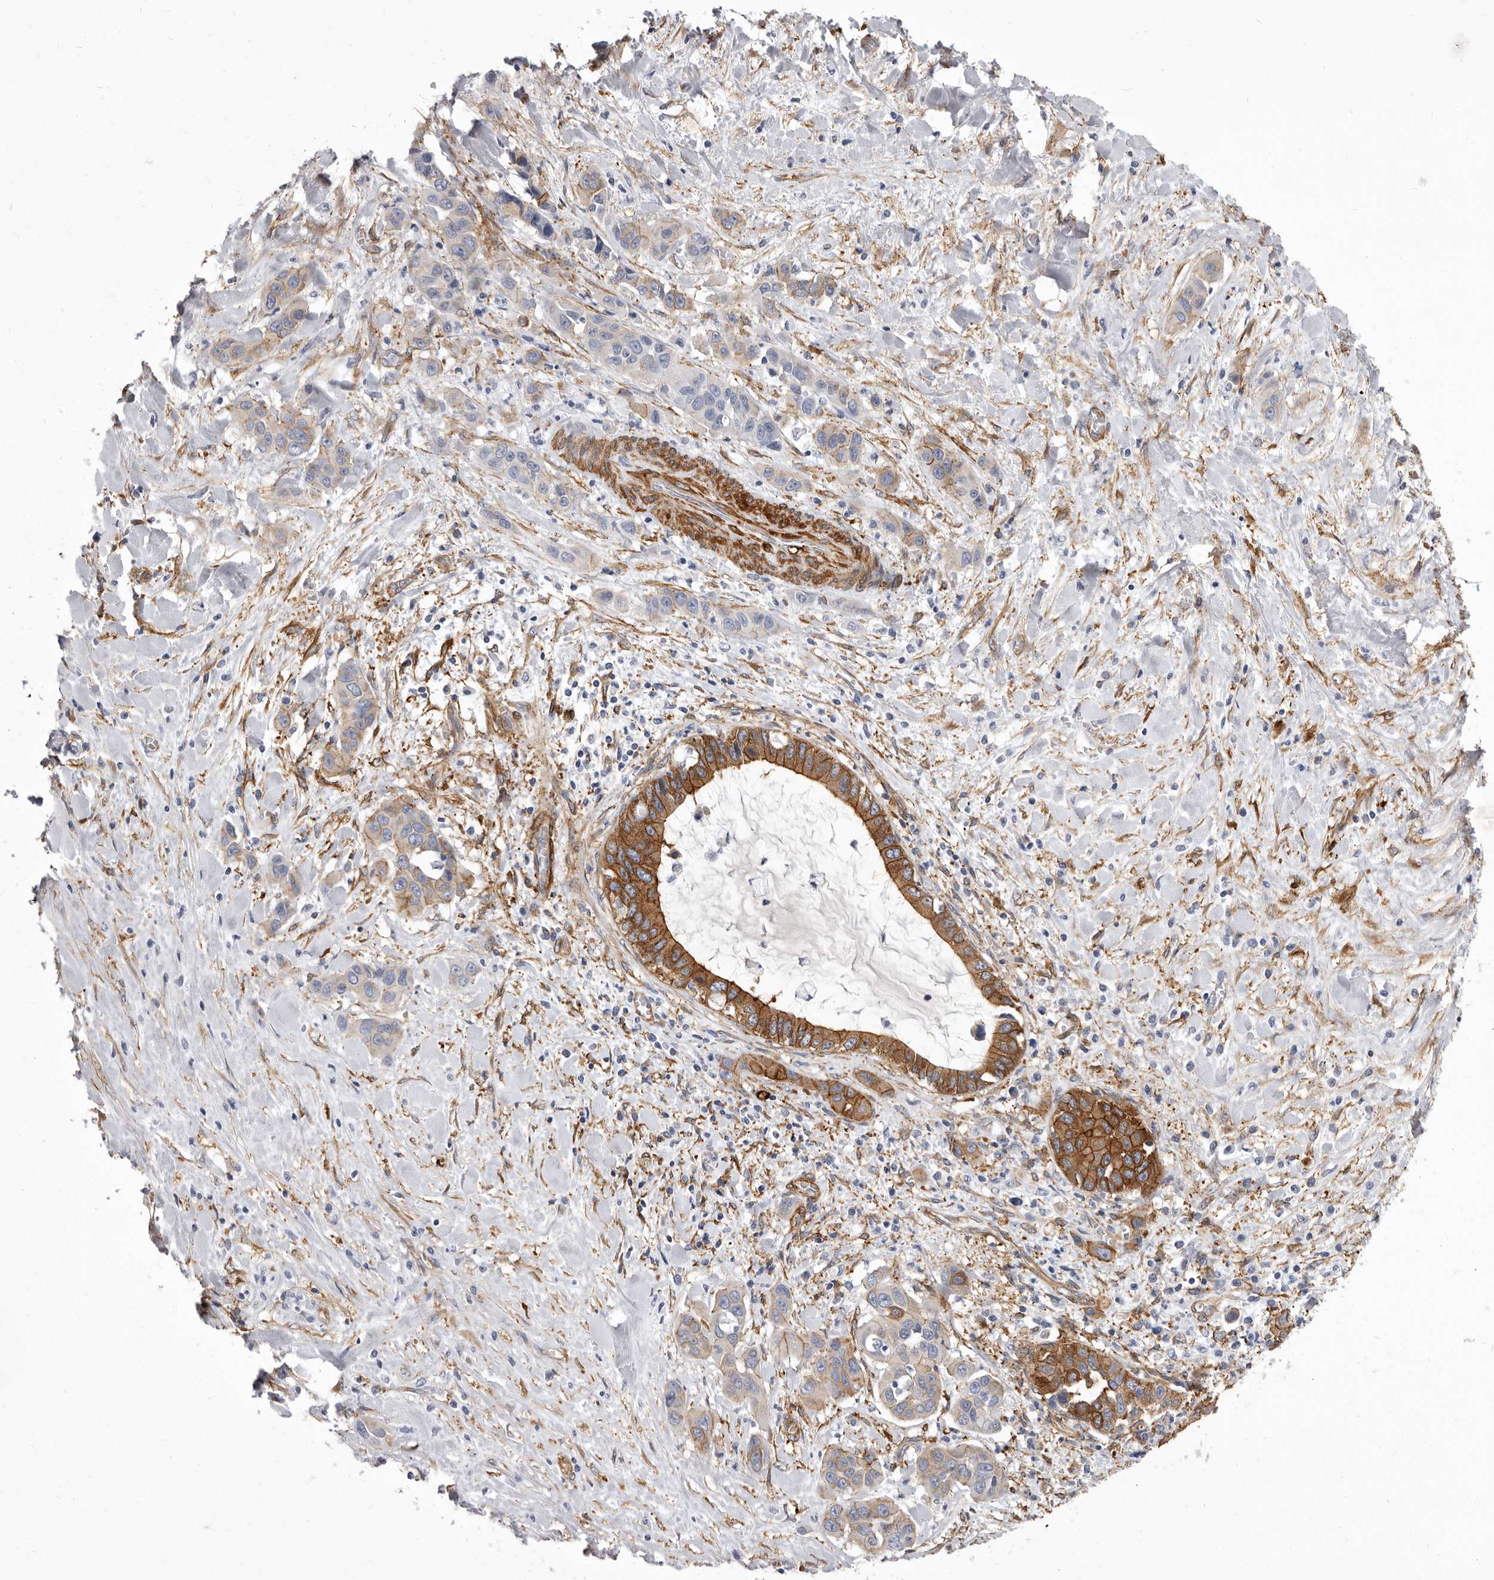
{"staining": {"intensity": "moderate", "quantity": "25%-75%", "location": "cytoplasmic/membranous"}, "tissue": "liver cancer", "cell_type": "Tumor cells", "image_type": "cancer", "snomed": [{"axis": "morphology", "description": "Cholangiocarcinoma"}, {"axis": "topography", "description": "Liver"}], "caption": "Cholangiocarcinoma (liver) stained for a protein (brown) demonstrates moderate cytoplasmic/membranous positive staining in about 25%-75% of tumor cells.", "gene": "ENAH", "patient": {"sex": "female", "age": 52}}